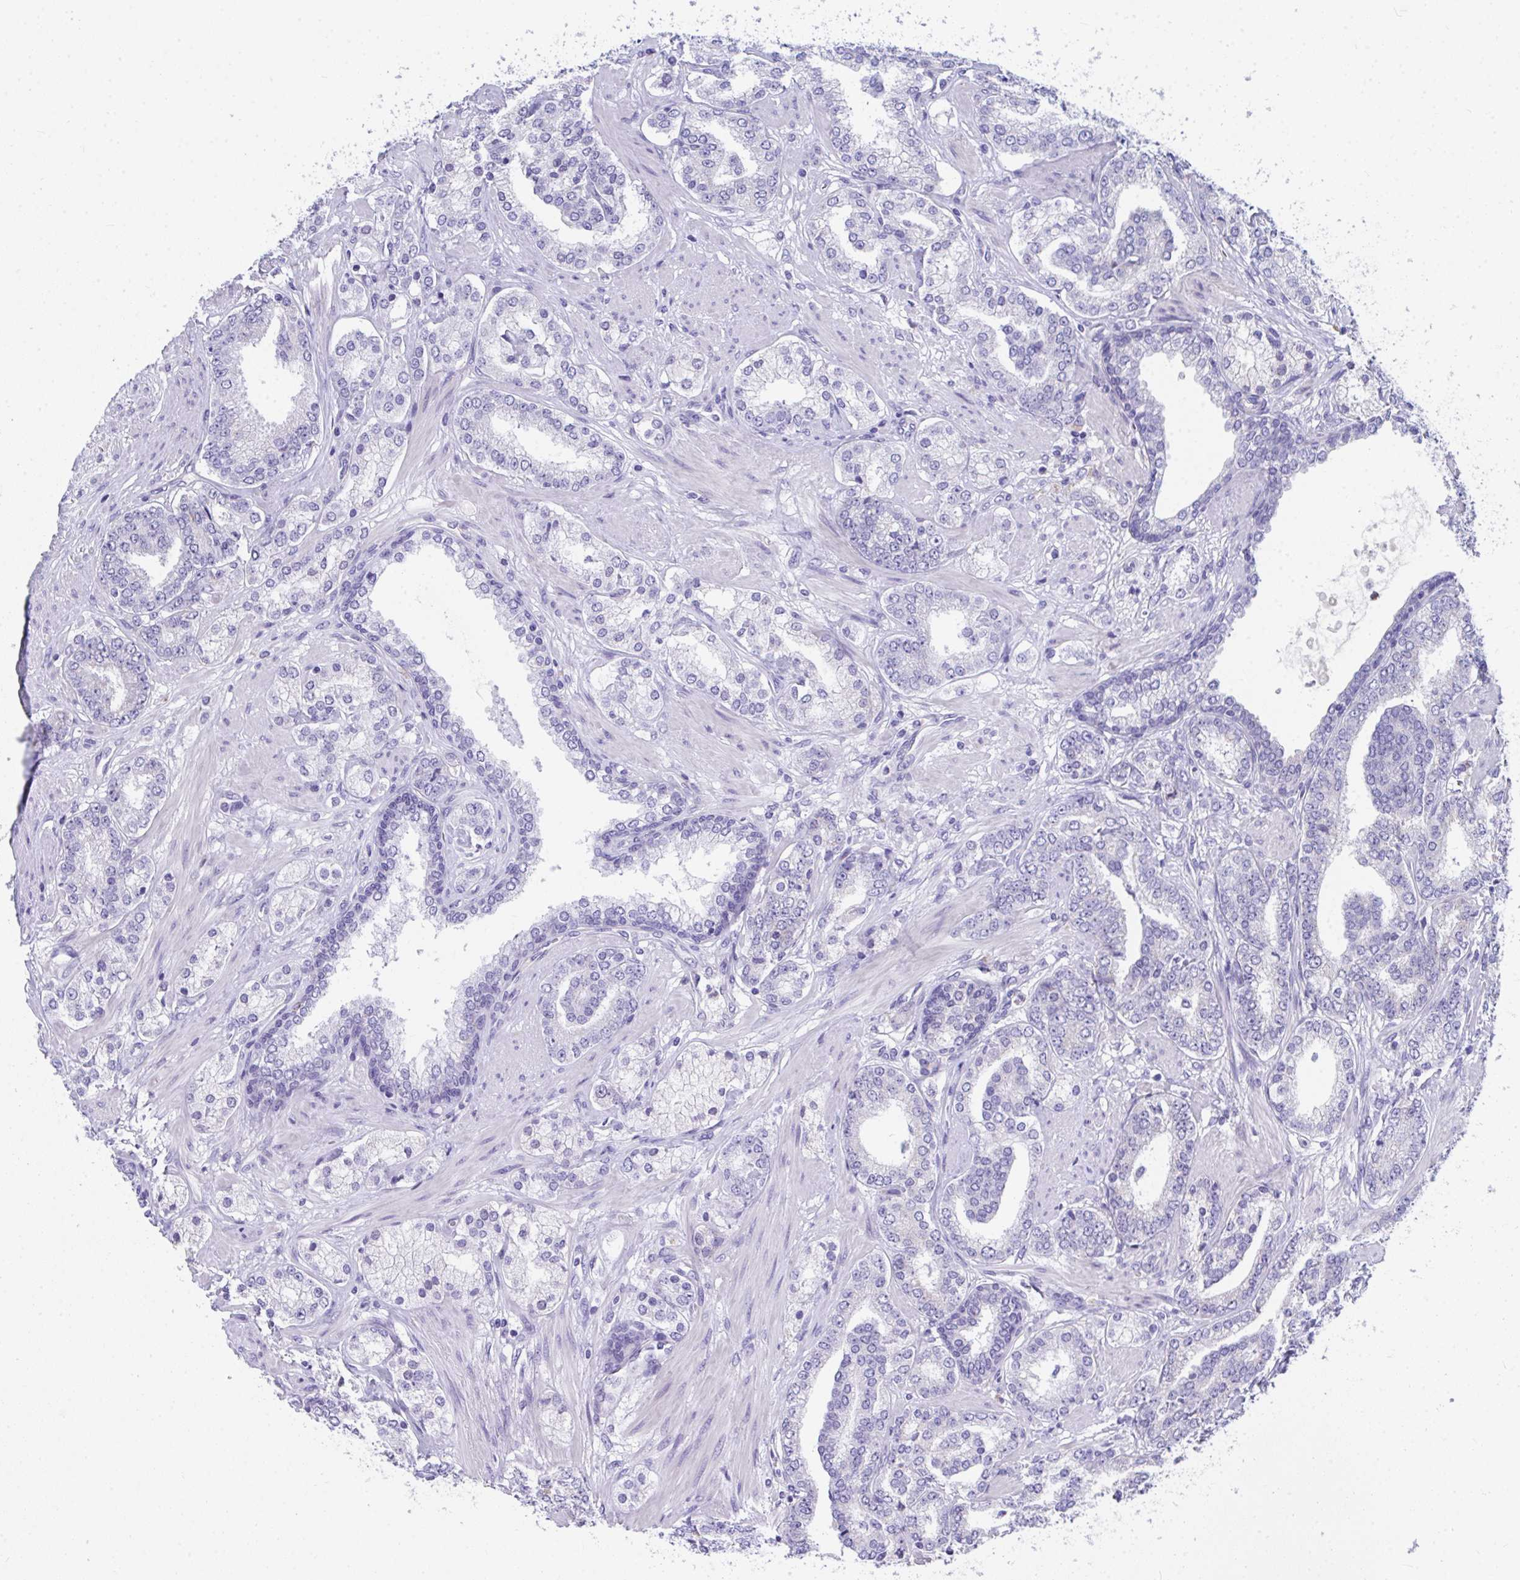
{"staining": {"intensity": "negative", "quantity": "none", "location": "none"}, "tissue": "prostate cancer", "cell_type": "Tumor cells", "image_type": "cancer", "snomed": [{"axis": "morphology", "description": "Adenocarcinoma, High grade"}, {"axis": "topography", "description": "Prostate"}], "caption": "This is a histopathology image of immunohistochemistry staining of prostate cancer (high-grade adenocarcinoma), which shows no expression in tumor cells.", "gene": "COA5", "patient": {"sex": "male", "age": 62}}